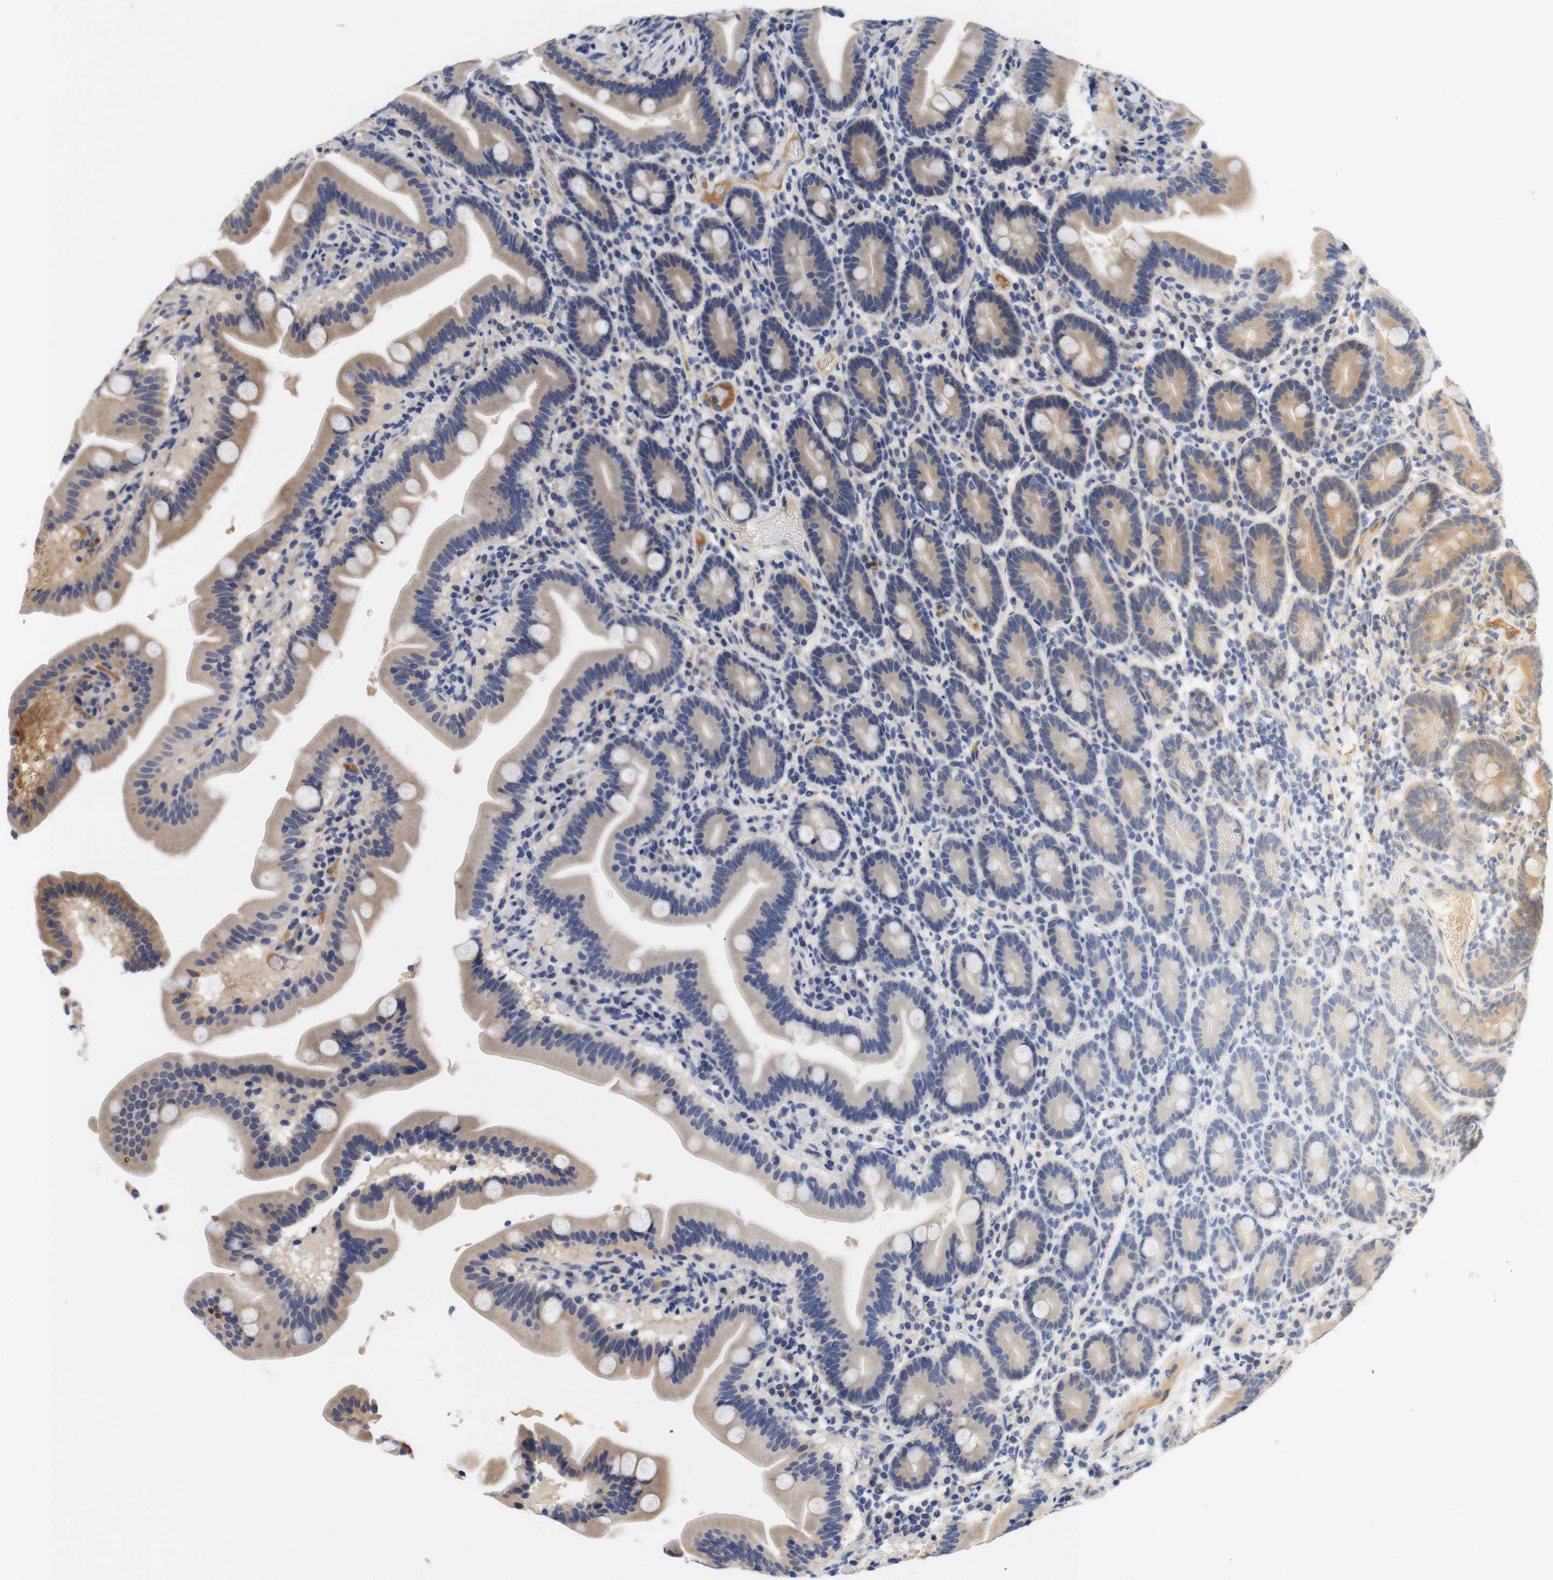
{"staining": {"intensity": "moderate", "quantity": "25%-75%", "location": "cytoplasmic/membranous"}, "tissue": "duodenum", "cell_type": "Glandular cells", "image_type": "normal", "snomed": [{"axis": "morphology", "description": "Normal tissue, NOS"}, {"axis": "topography", "description": "Duodenum"}], "caption": "The photomicrograph displays staining of unremarkable duodenum, revealing moderate cytoplasmic/membranous protein staining (brown color) within glandular cells.", "gene": "SPRY3", "patient": {"sex": "male", "age": 54}}